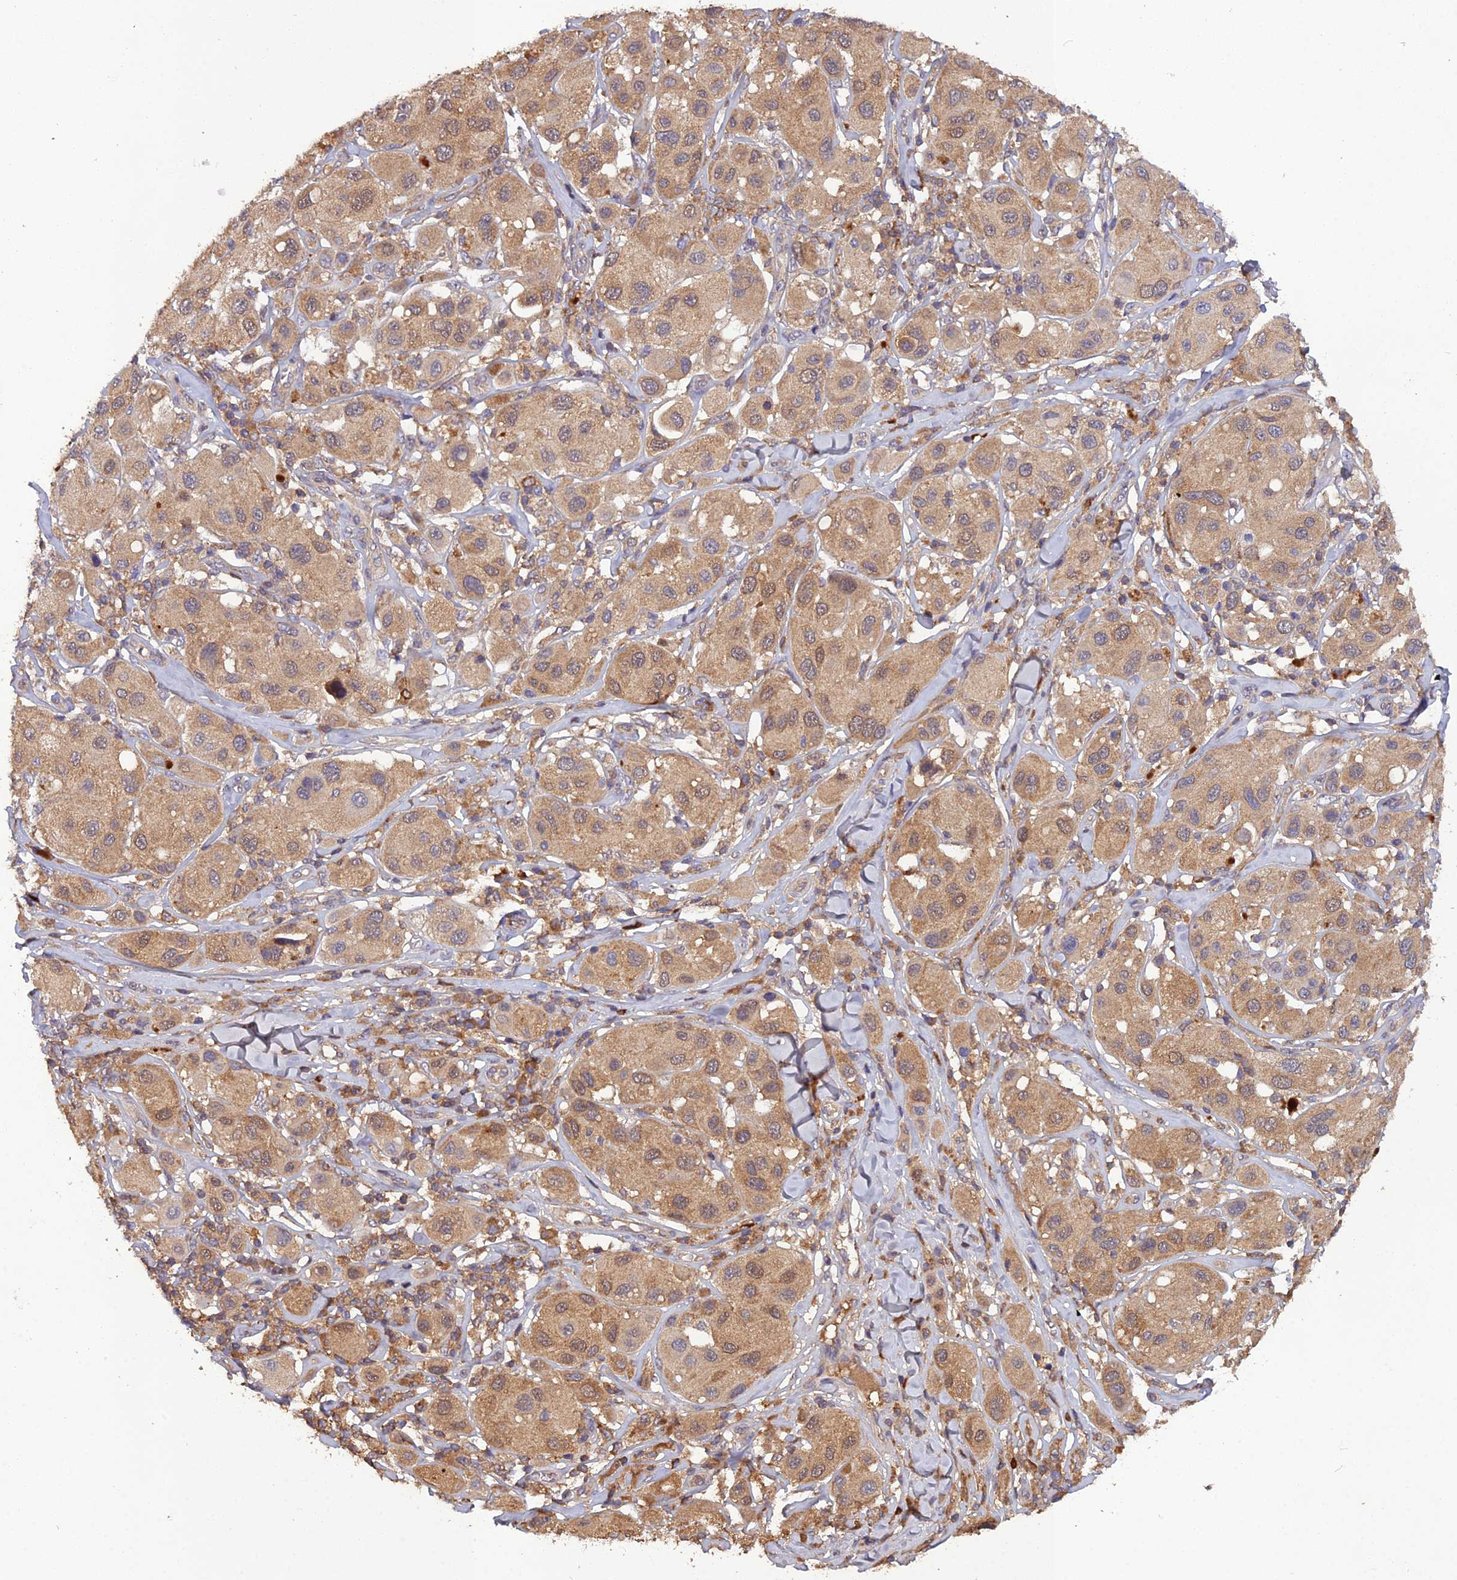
{"staining": {"intensity": "moderate", "quantity": ">75%", "location": "cytoplasmic/membranous"}, "tissue": "melanoma", "cell_type": "Tumor cells", "image_type": "cancer", "snomed": [{"axis": "morphology", "description": "Malignant melanoma, Metastatic site"}, {"axis": "topography", "description": "Skin"}], "caption": "Malignant melanoma (metastatic site) stained for a protein exhibits moderate cytoplasmic/membranous positivity in tumor cells.", "gene": "TMEM258", "patient": {"sex": "male", "age": 41}}